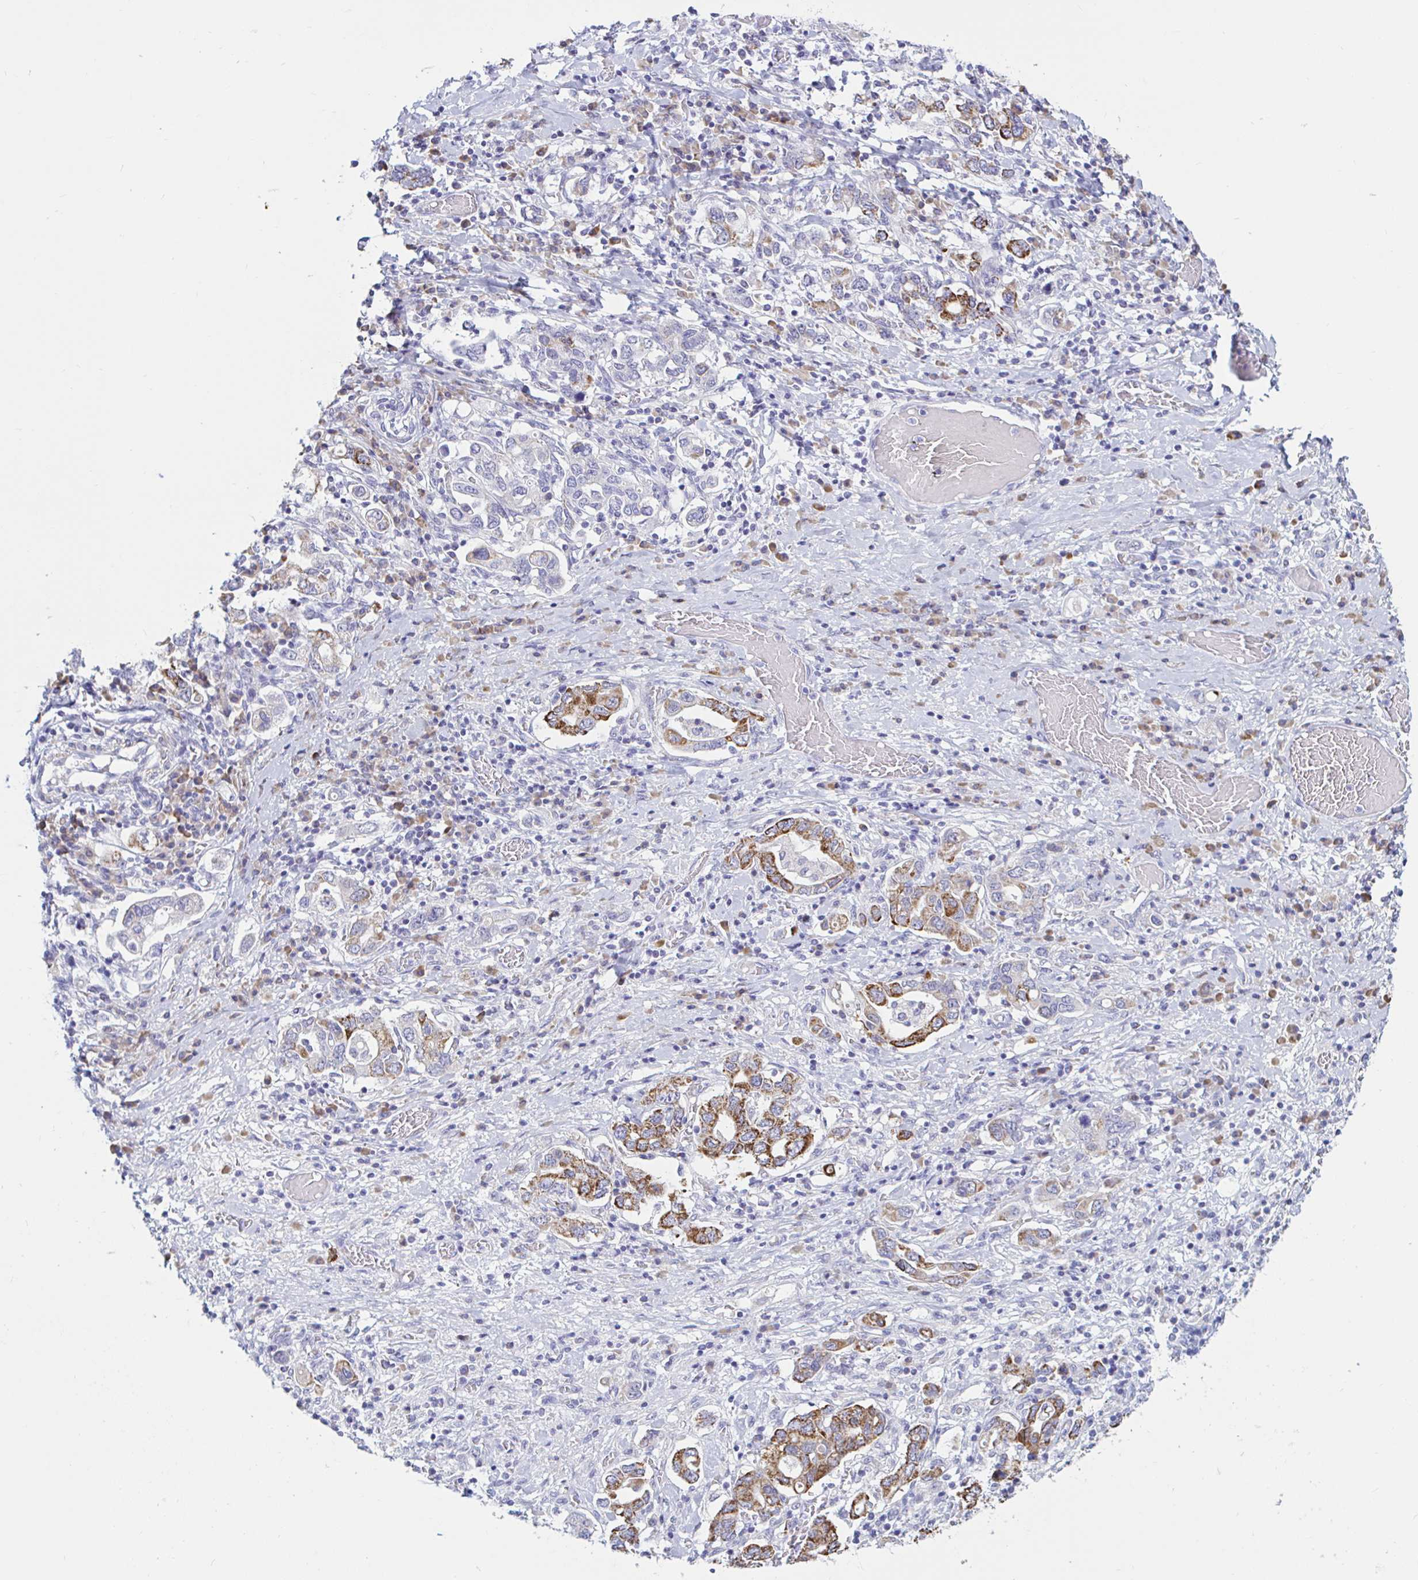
{"staining": {"intensity": "moderate", "quantity": "25%-75%", "location": "cytoplasmic/membranous"}, "tissue": "stomach cancer", "cell_type": "Tumor cells", "image_type": "cancer", "snomed": [{"axis": "morphology", "description": "Adenocarcinoma, NOS"}, {"axis": "topography", "description": "Stomach, upper"}, {"axis": "topography", "description": "Stomach"}], "caption": "There is medium levels of moderate cytoplasmic/membranous staining in tumor cells of stomach cancer (adenocarcinoma), as demonstrated by immunohistochemical staining (brown color).", "gene": "NBPF3", "patient": {"sex": "male", "age": 62}}